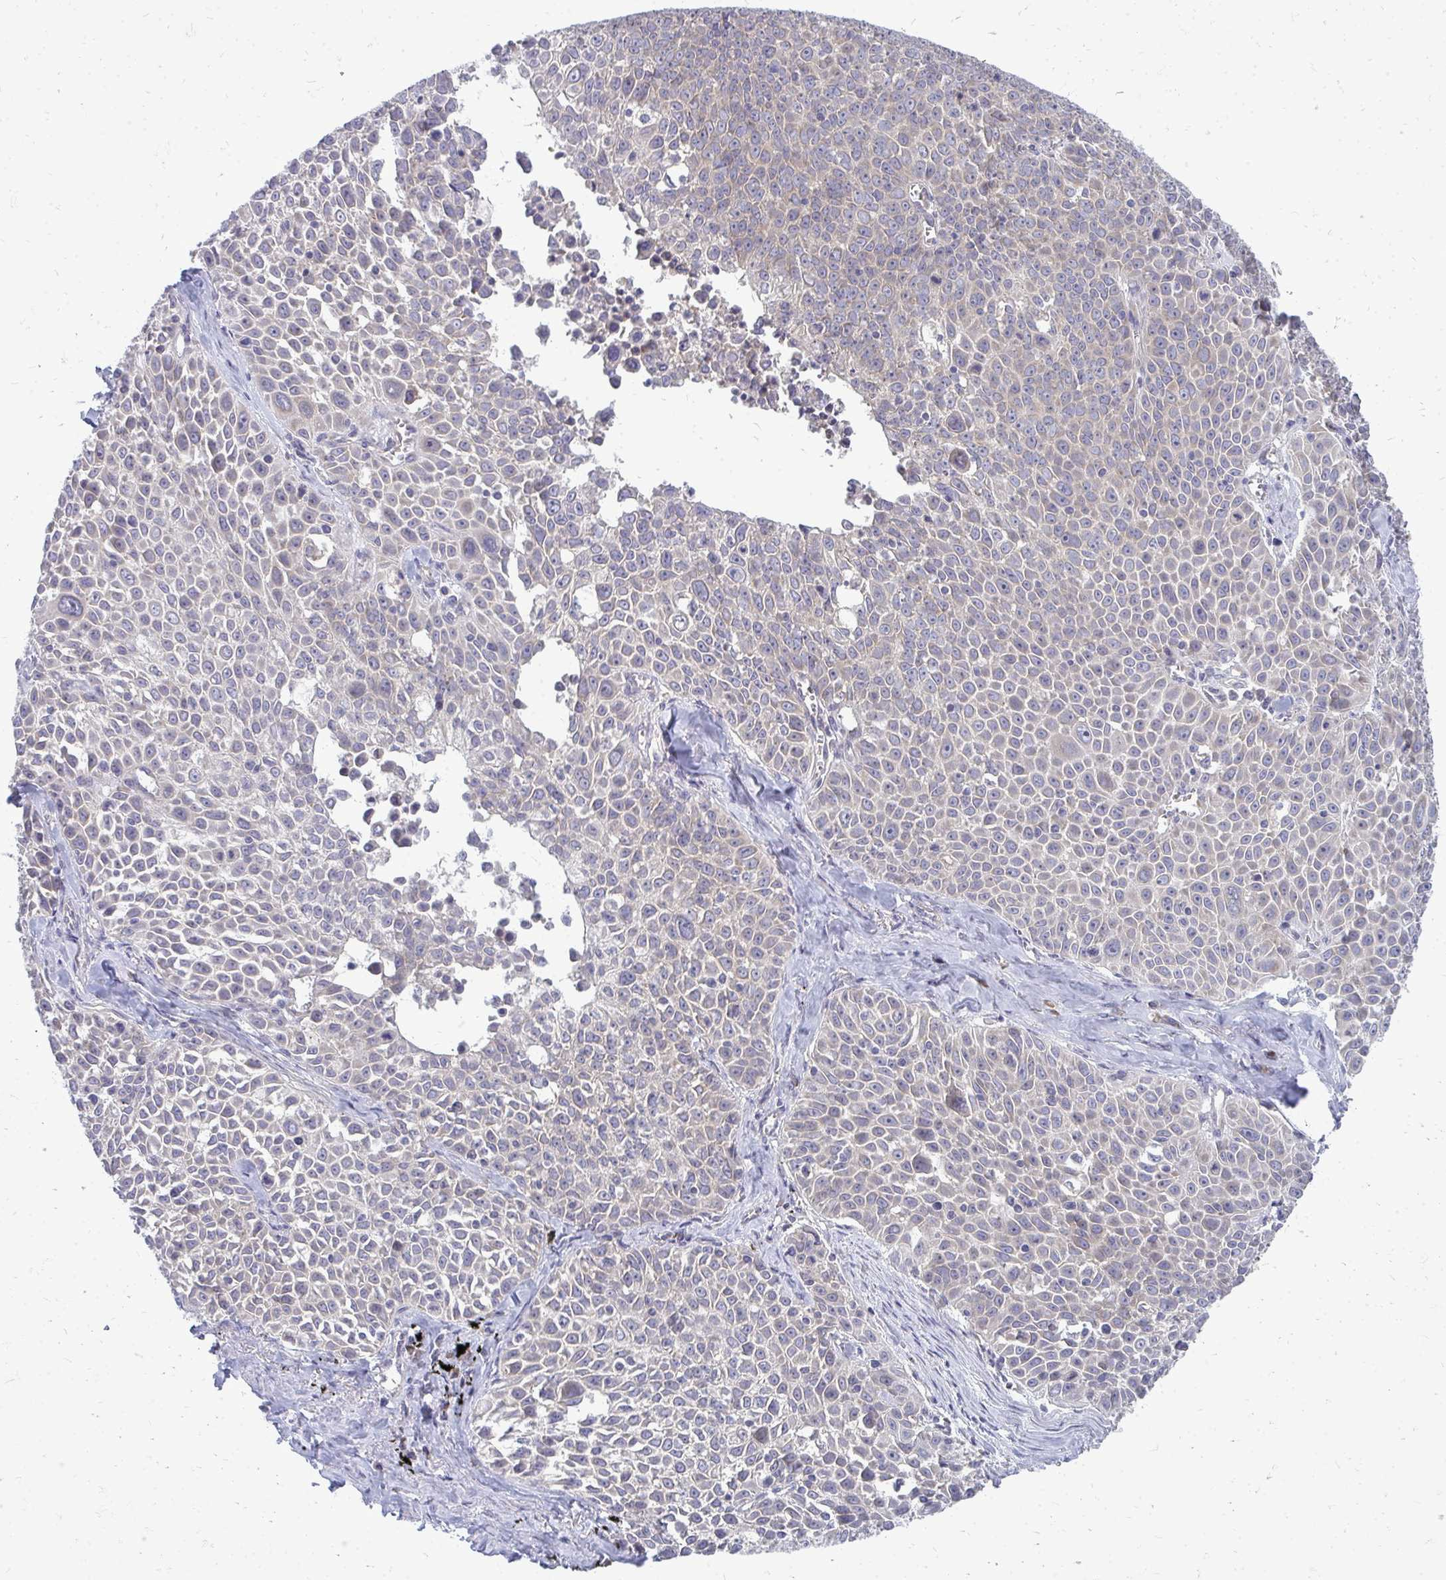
{"staining": {"intensity": "weak", "quantity": "25%-75%", "location": "cytoplasmic/membranous"}, "tissue": "lung cancer", "cell_type": "Tumor cells", "image_type": "cancer", "snomed": [{"axis": "morphology", "description": "Squamous cell carcinoma, NOS"}, {"axis": "morphology", "description": "Squamous cell carcinoma, metastatic, NOS"}, {"axis": "topography", "description": "Lymph node"}, {"axis": "topography", "description": "Lung"}], "caption": "DAB (3,3'-diaminobenzidine) immunohistochemical staining of human lung squamous cell carcinoma shows weak cytoplasmic/membranous protein positivity in about 25%-75% of tumor cells.", "gene": "RPLP2", "patient": {"sex": "female", "age": 62}}